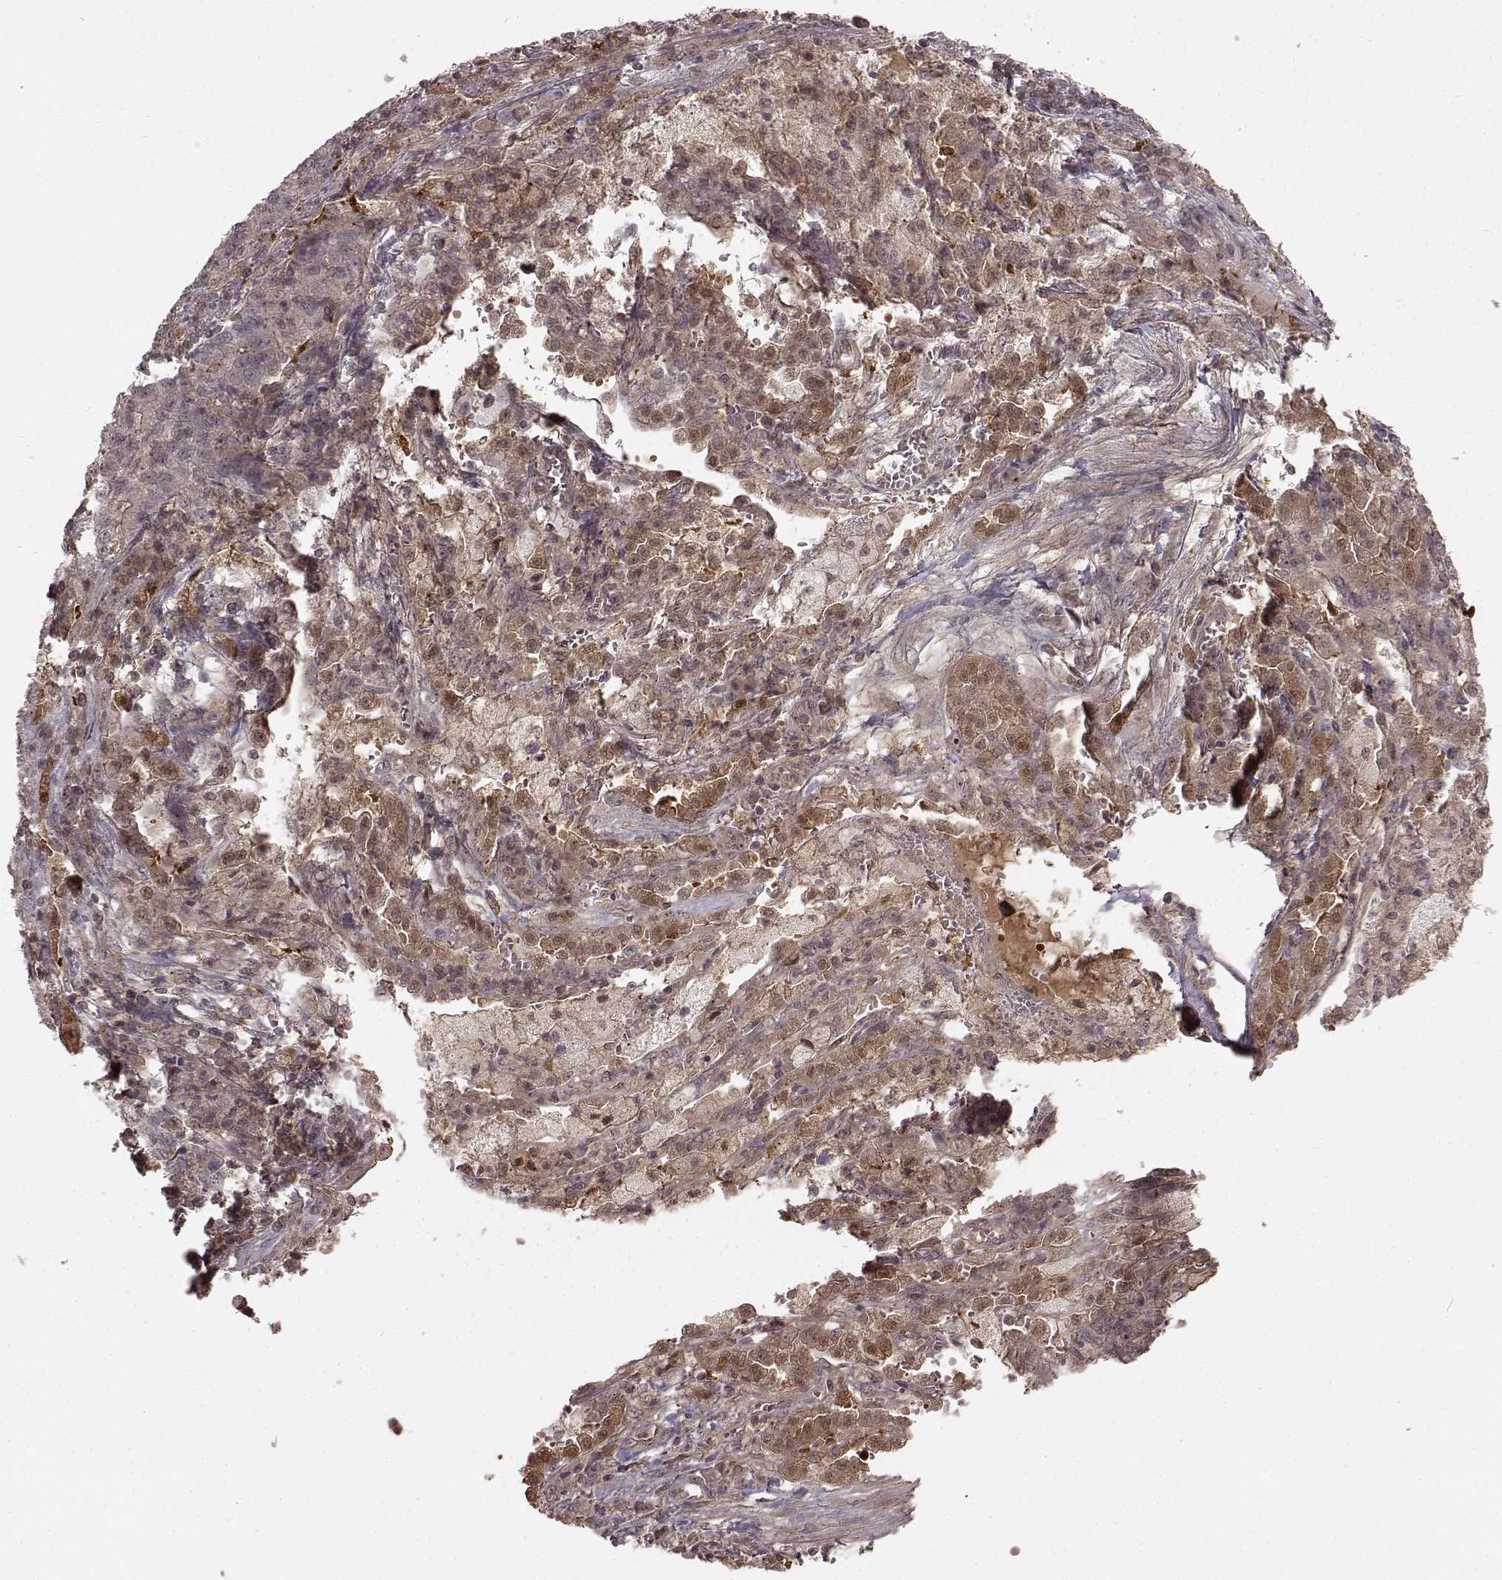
{"staining": {"intensity": "weak", "quantity": "25%-75%", "location": "cytoplasmic/membranous"}, "tissue": "lung cancer", "cell_type": "Tumor cells", "image_type": "cancer", "snomed": [{"axis": "morphology", "description": "Adenocarcinoma, NOS"}, {"axis": "topography", "description": "Lung"}], "caption": "Lung cancer (adenocarcinoma) stained for a protein reveals weak cytoplasmic/membranous positivity in tumor cells.", "gene": "GSS", "patient": {"sex": "male", "age": 57}}